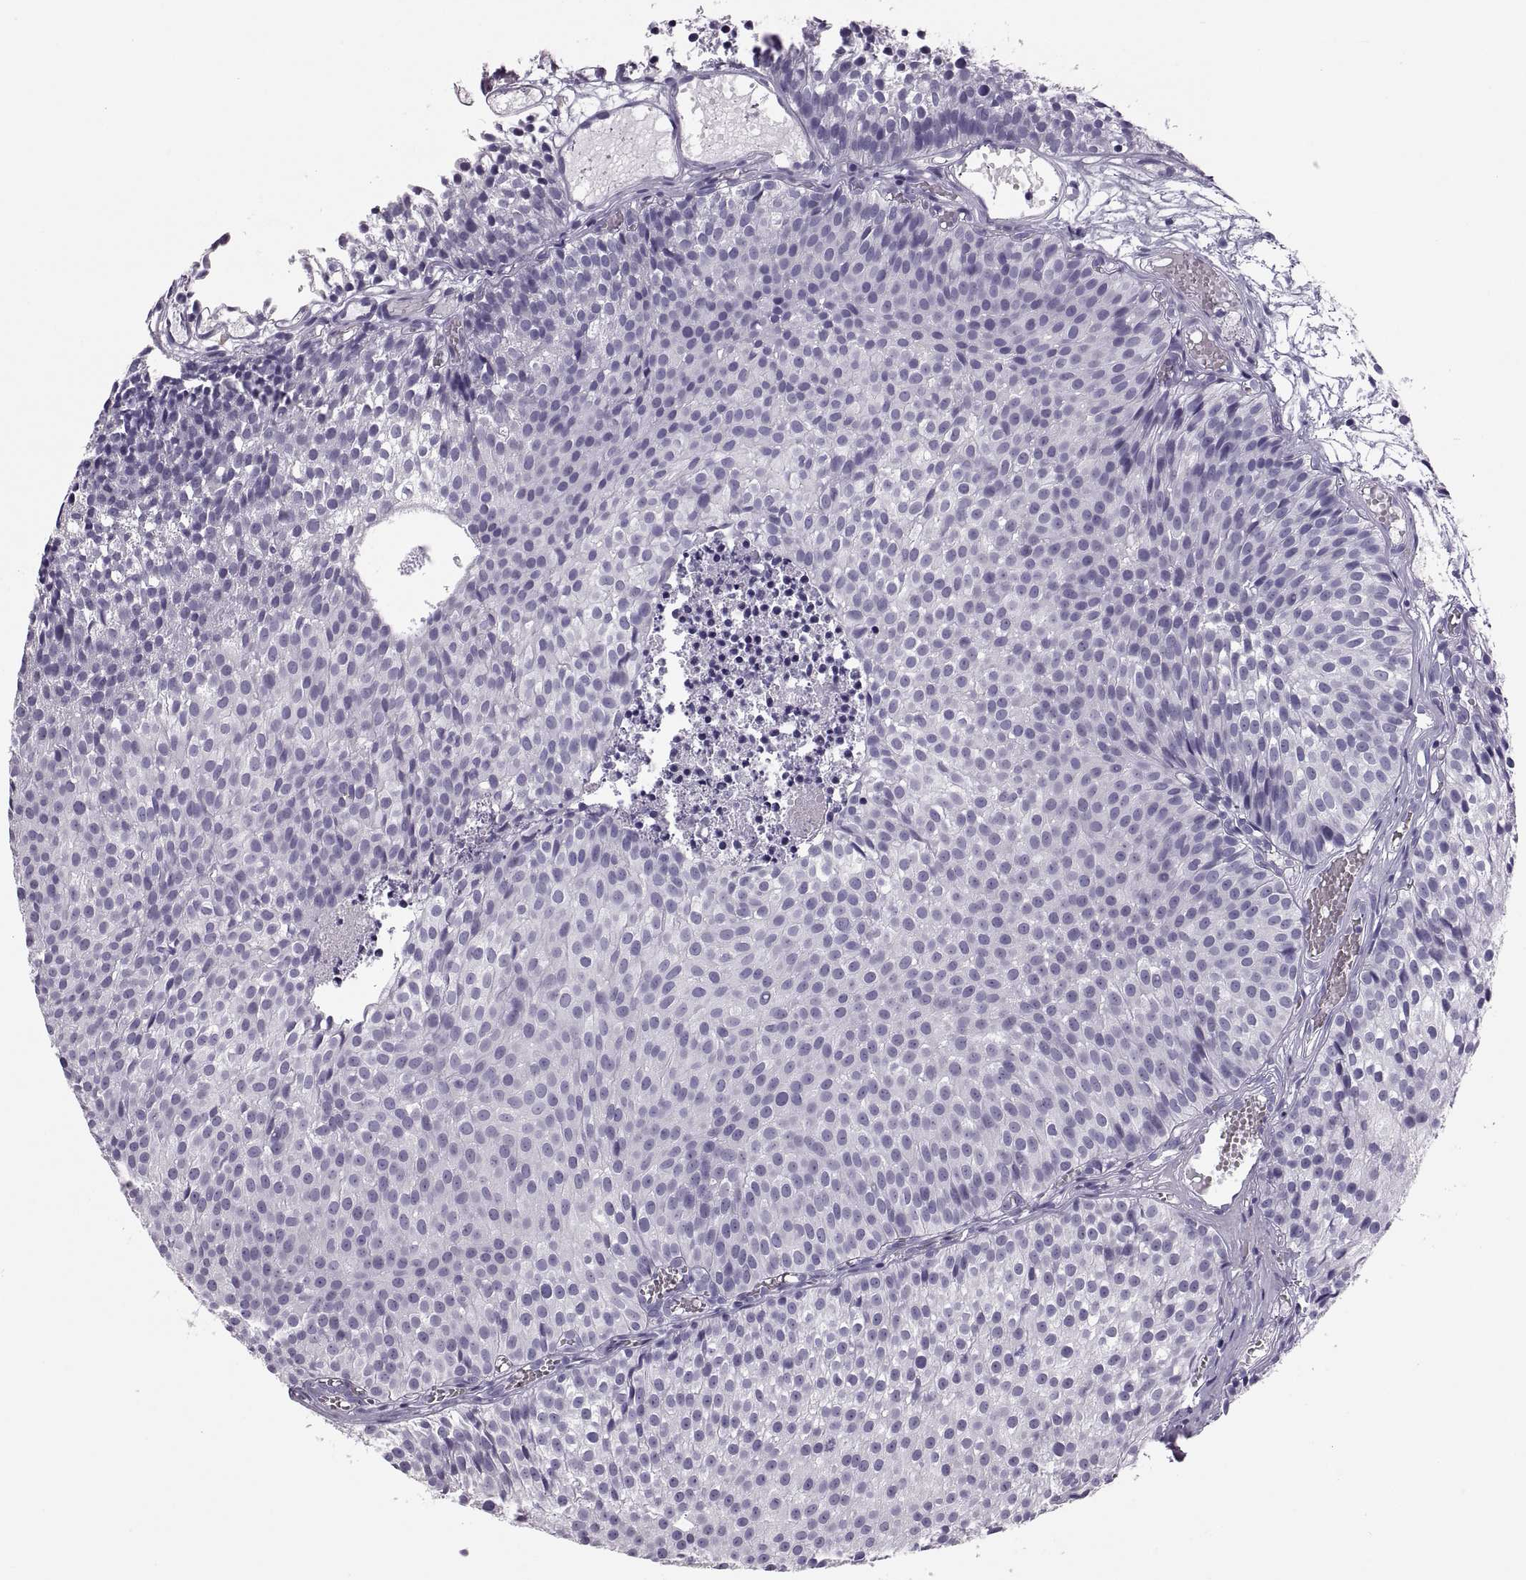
{"staining": {"intensity": "negative", "quantity": "none", "location": "none"}, "tissue": "urothelial cancer", "cell_type": "Tumor cells", "image_type": "cancer", "snomed": [{"axis": "morphology", "description": "Urothelial carcinoma, Low grade"}, {"axis": "topography", "description": "Urinary bladder"}], "caption": "DAB (3,3'-diaminobenzidine) immunohistochemical staining of urothelial cancer exhibits no significant staining in tumor cells. The staining was performed using DAB (3,3'-diaminobenzidine) to visualize the protein expression in brown, while the nuclei were stained in blue with hematoxylin (Magnification: 20x).", "gene": "QRICH2", "patient": {"sex": "male", "age": 63}}